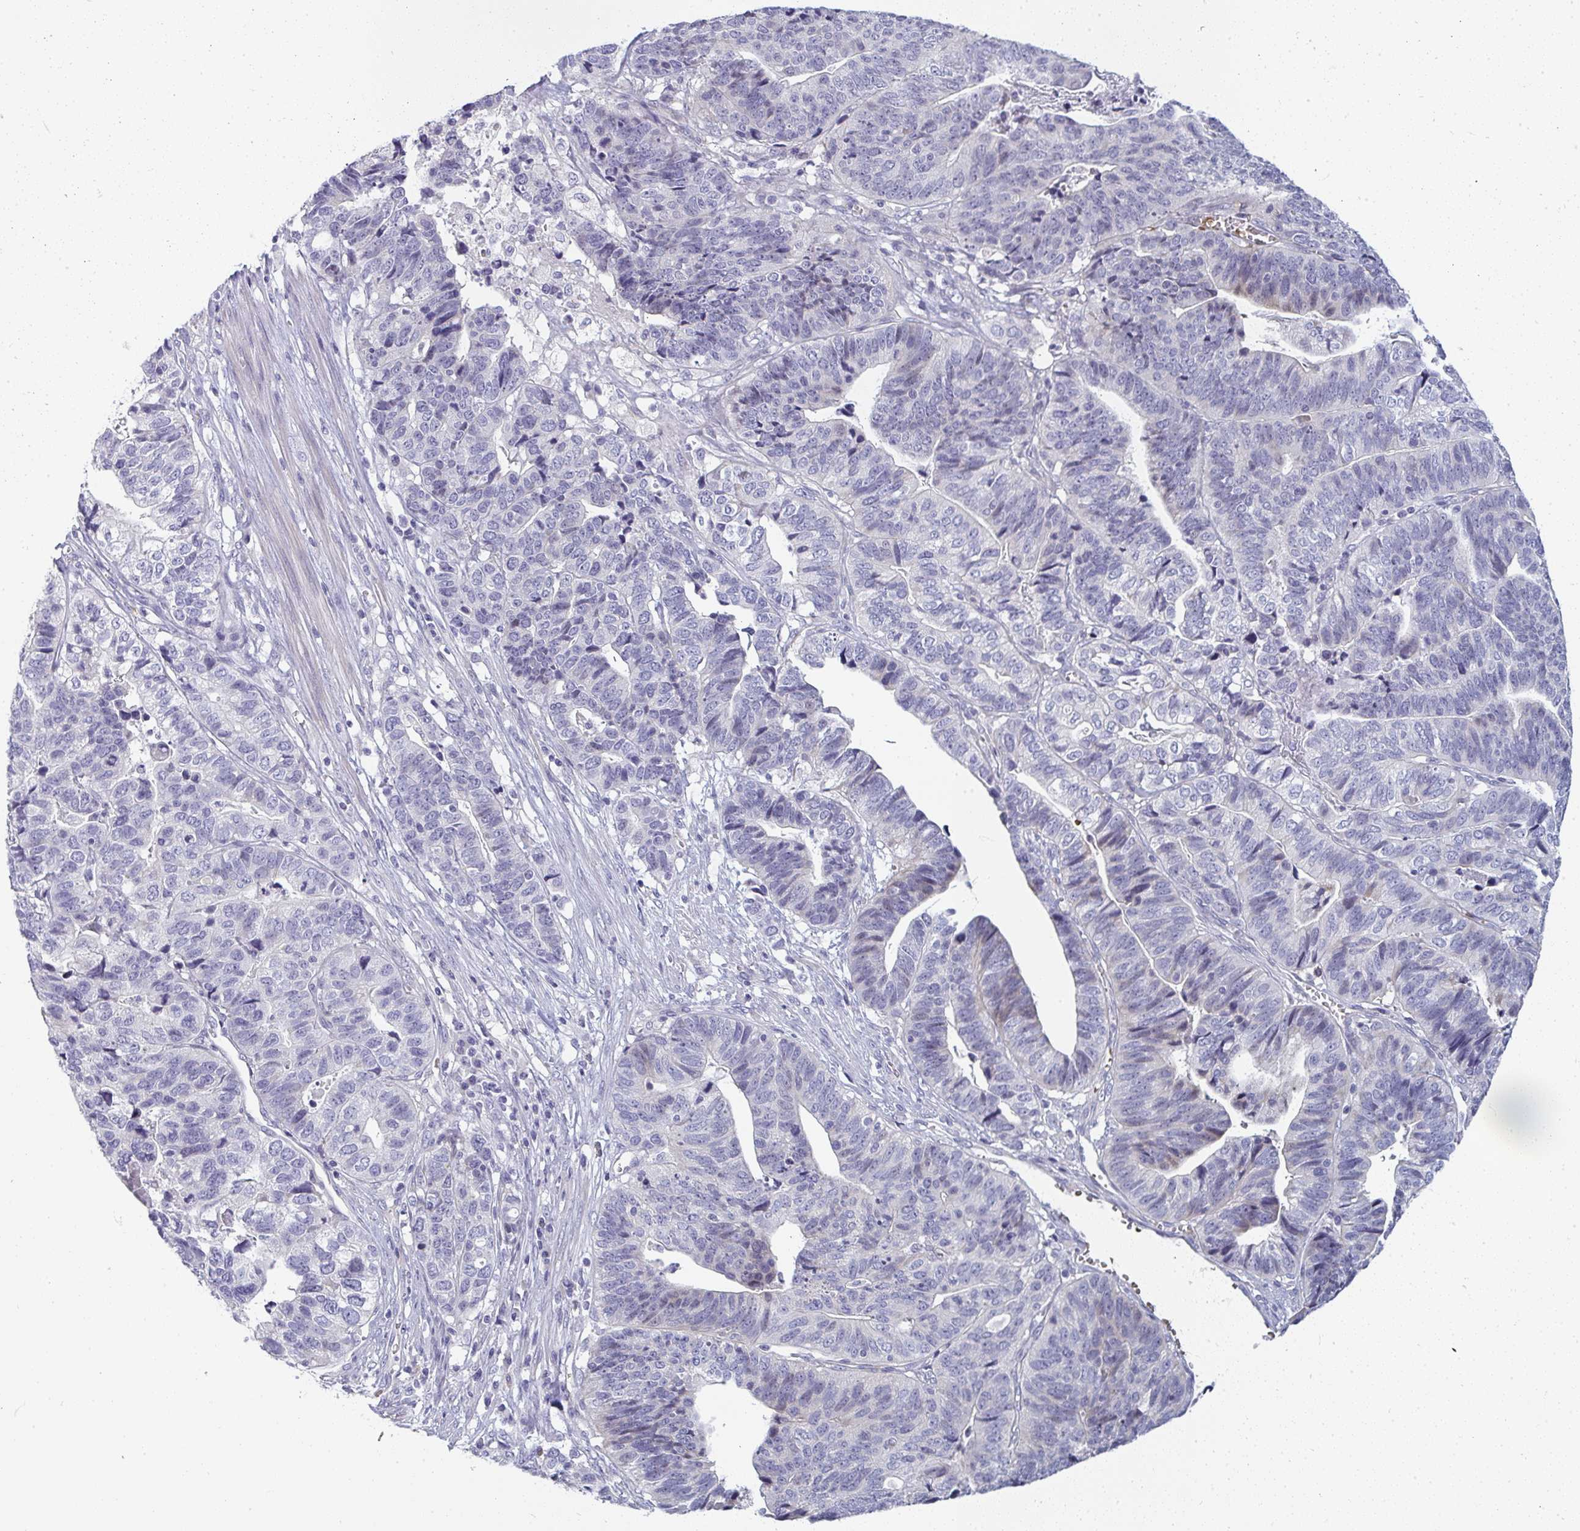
{"staining": {"intensity": "negative", "quantity": "none", "location": "none"}, "tissue": "stomach cancer", "cell_type": "Tumor cells", "image_type": "cancer", "snomed": [{"axis": "morphology", "description": "Adenocarcinoma, NOS"}, {"axis": "topography", "description": "Stomach, upper"}], "caption": "This is a histopathology image of immunohistochemistry staining of adenocarcinoma (stomach), which shows no expression in tumor cells.", "gene": "SHB", "patient": {"sex": "female", "age": 67}}